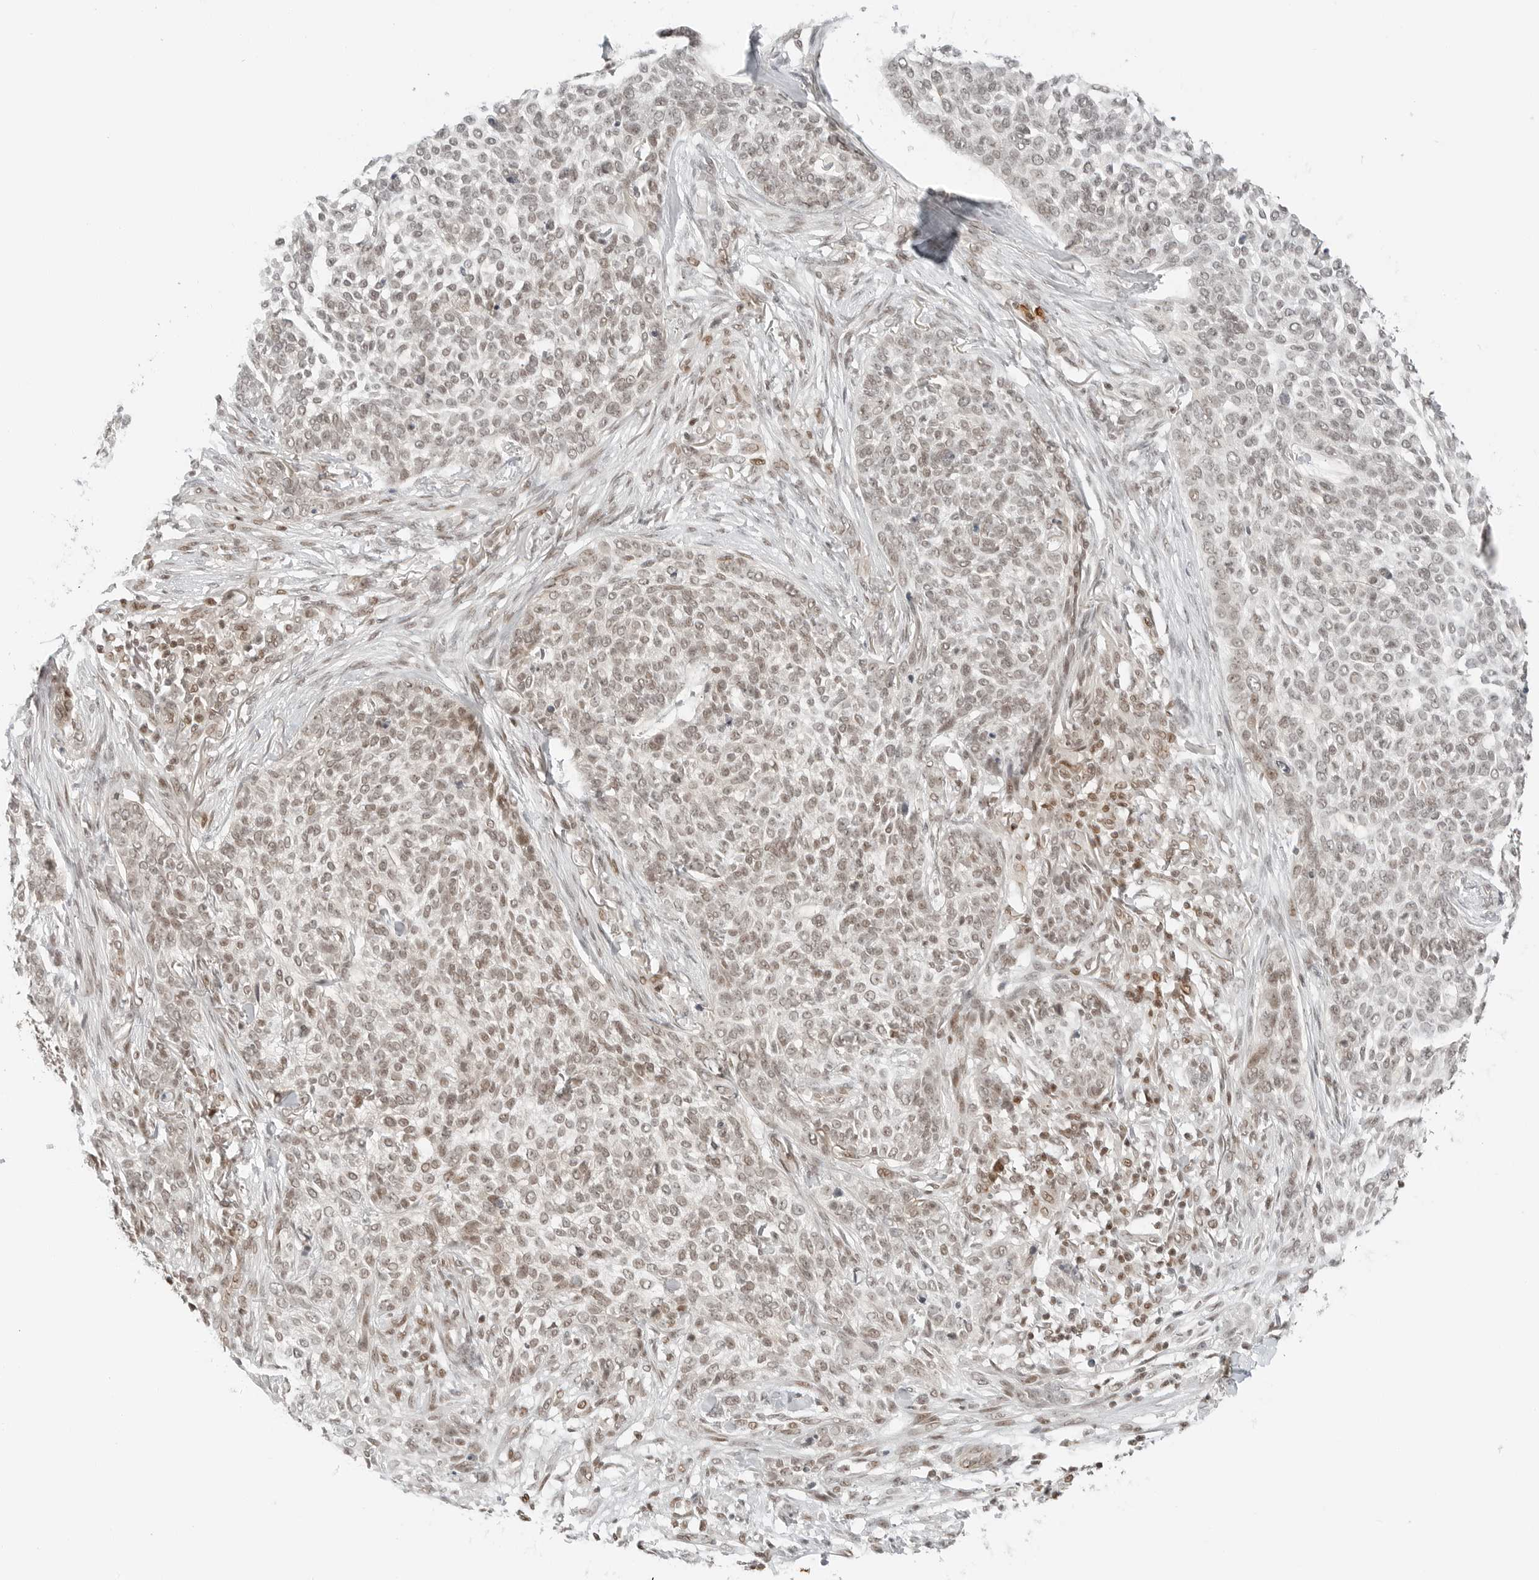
{"staining": {"intensity": "moderate", "quantity": ">75%", "location": "nuclear"}, "tissue": "skin cancer", "cell_type": "Tumor cells", "image_type": "cancer", "snomed": [{"axis": "morphology", "description": "Basal cell carcinoma"}, {"axis": "topography", "description": "Skin"}], "caption": "There is medium levels of moderate nuclear expression in tumor cells of skin cancer (basal cell carcinoma), as demonstrated by immunohistochemical staining (brown color).", "gene": "CRTC2", "patient": {"sex": "female", "age": 64}}